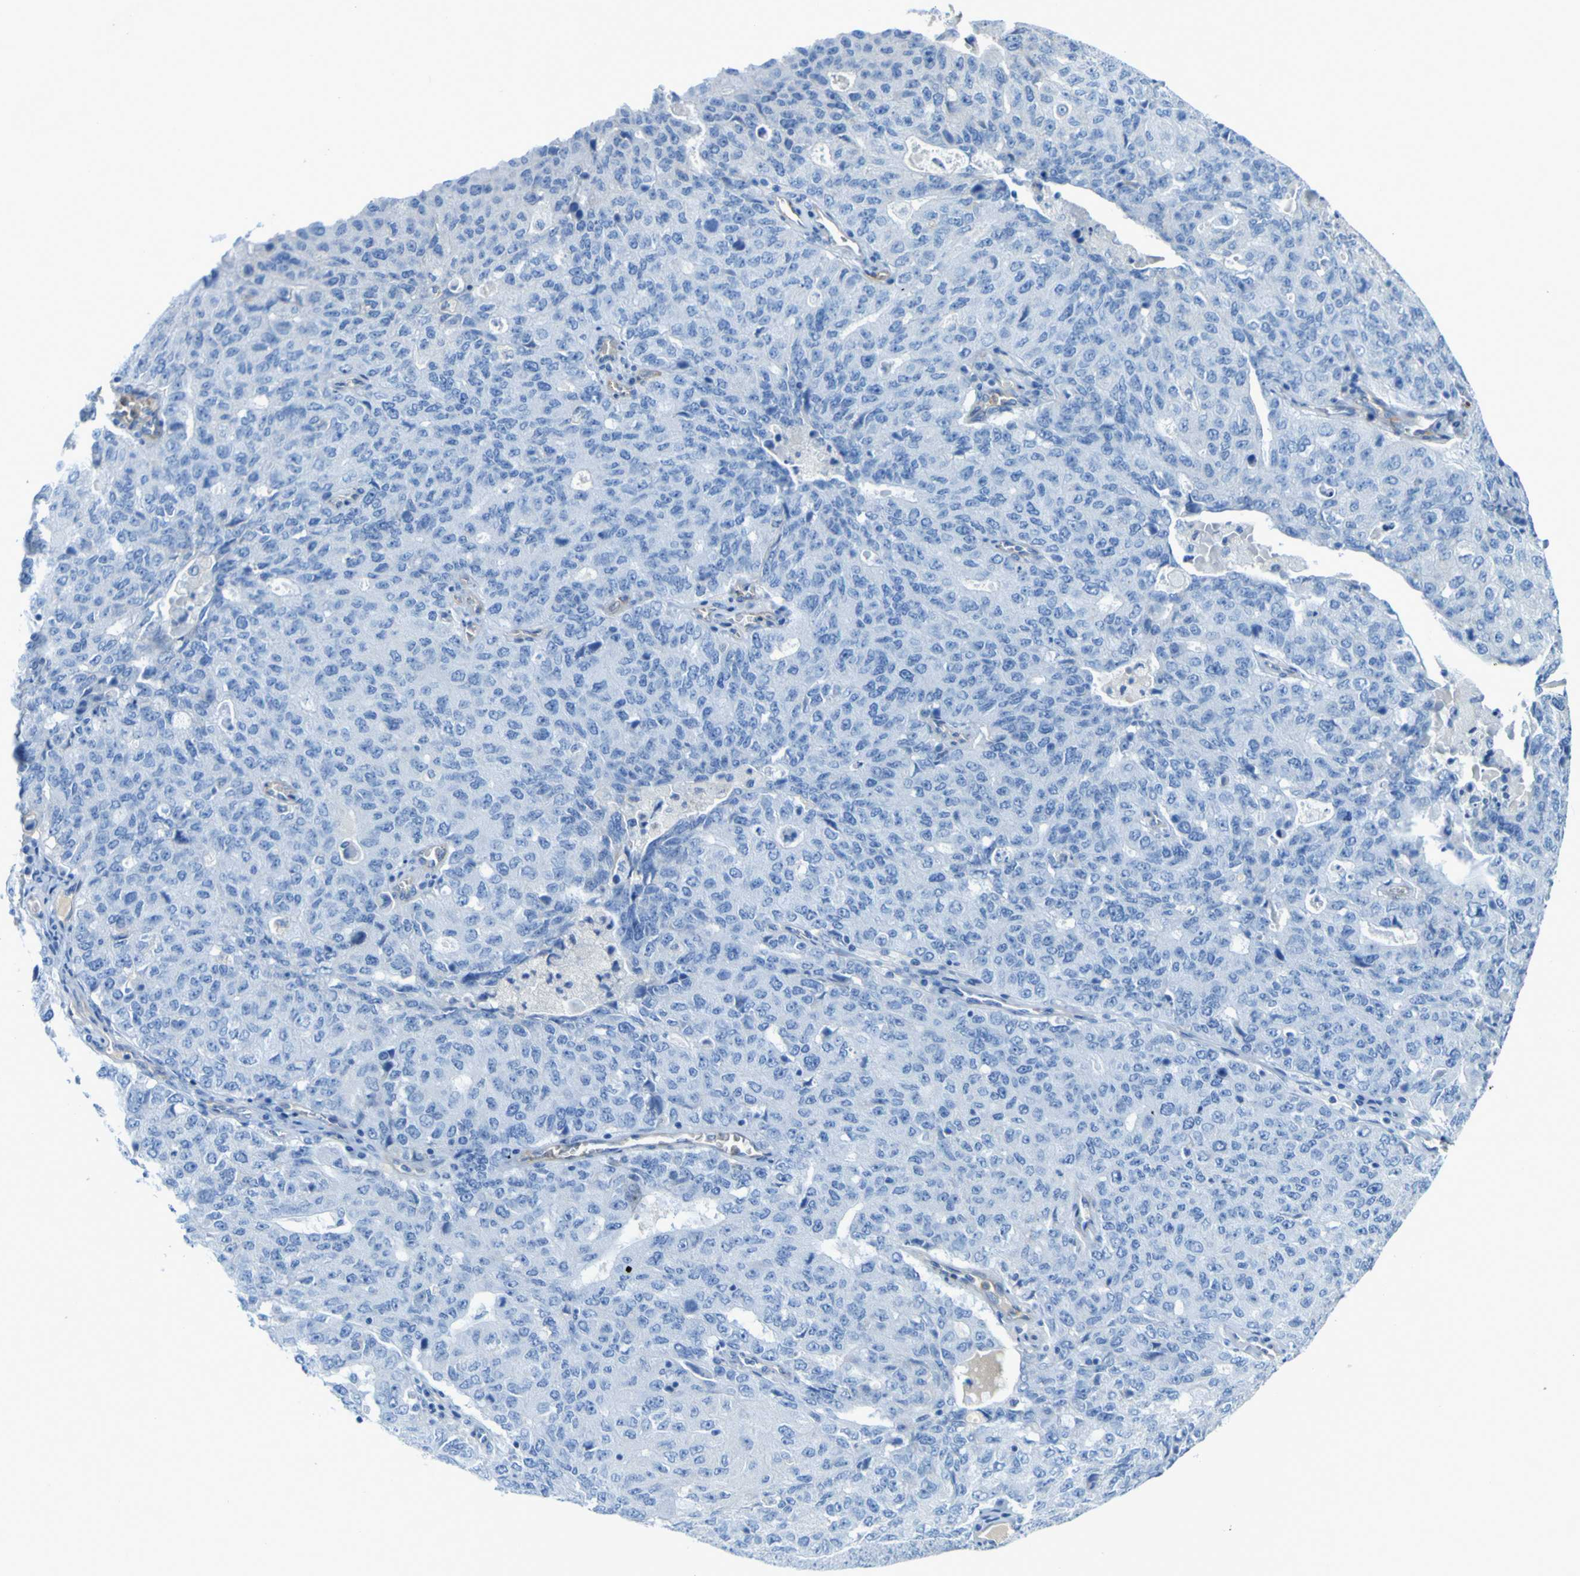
{"staining": {"intensity": "negative", "quantity": "none", "location": "none"}, "tissue": "ovarian cancer", "cell_type": "Tumor cells", "image_type": "cancer", "snomed": [{"axis": "morphology", "description": "Carcinoma, endometroid"}, {"axis": "topography", "description": "Ovary"}], "caption": "A high-resolution micrograph shows immunohistochemistry staining of ovarian endometroid carcinoma, which exhibits no significant positivity in tumor cells. (Brightfield microscopy of DAB IHC at high magnification).", "gene": "CD93", "patient": {"sex": "female", "age": 62}}